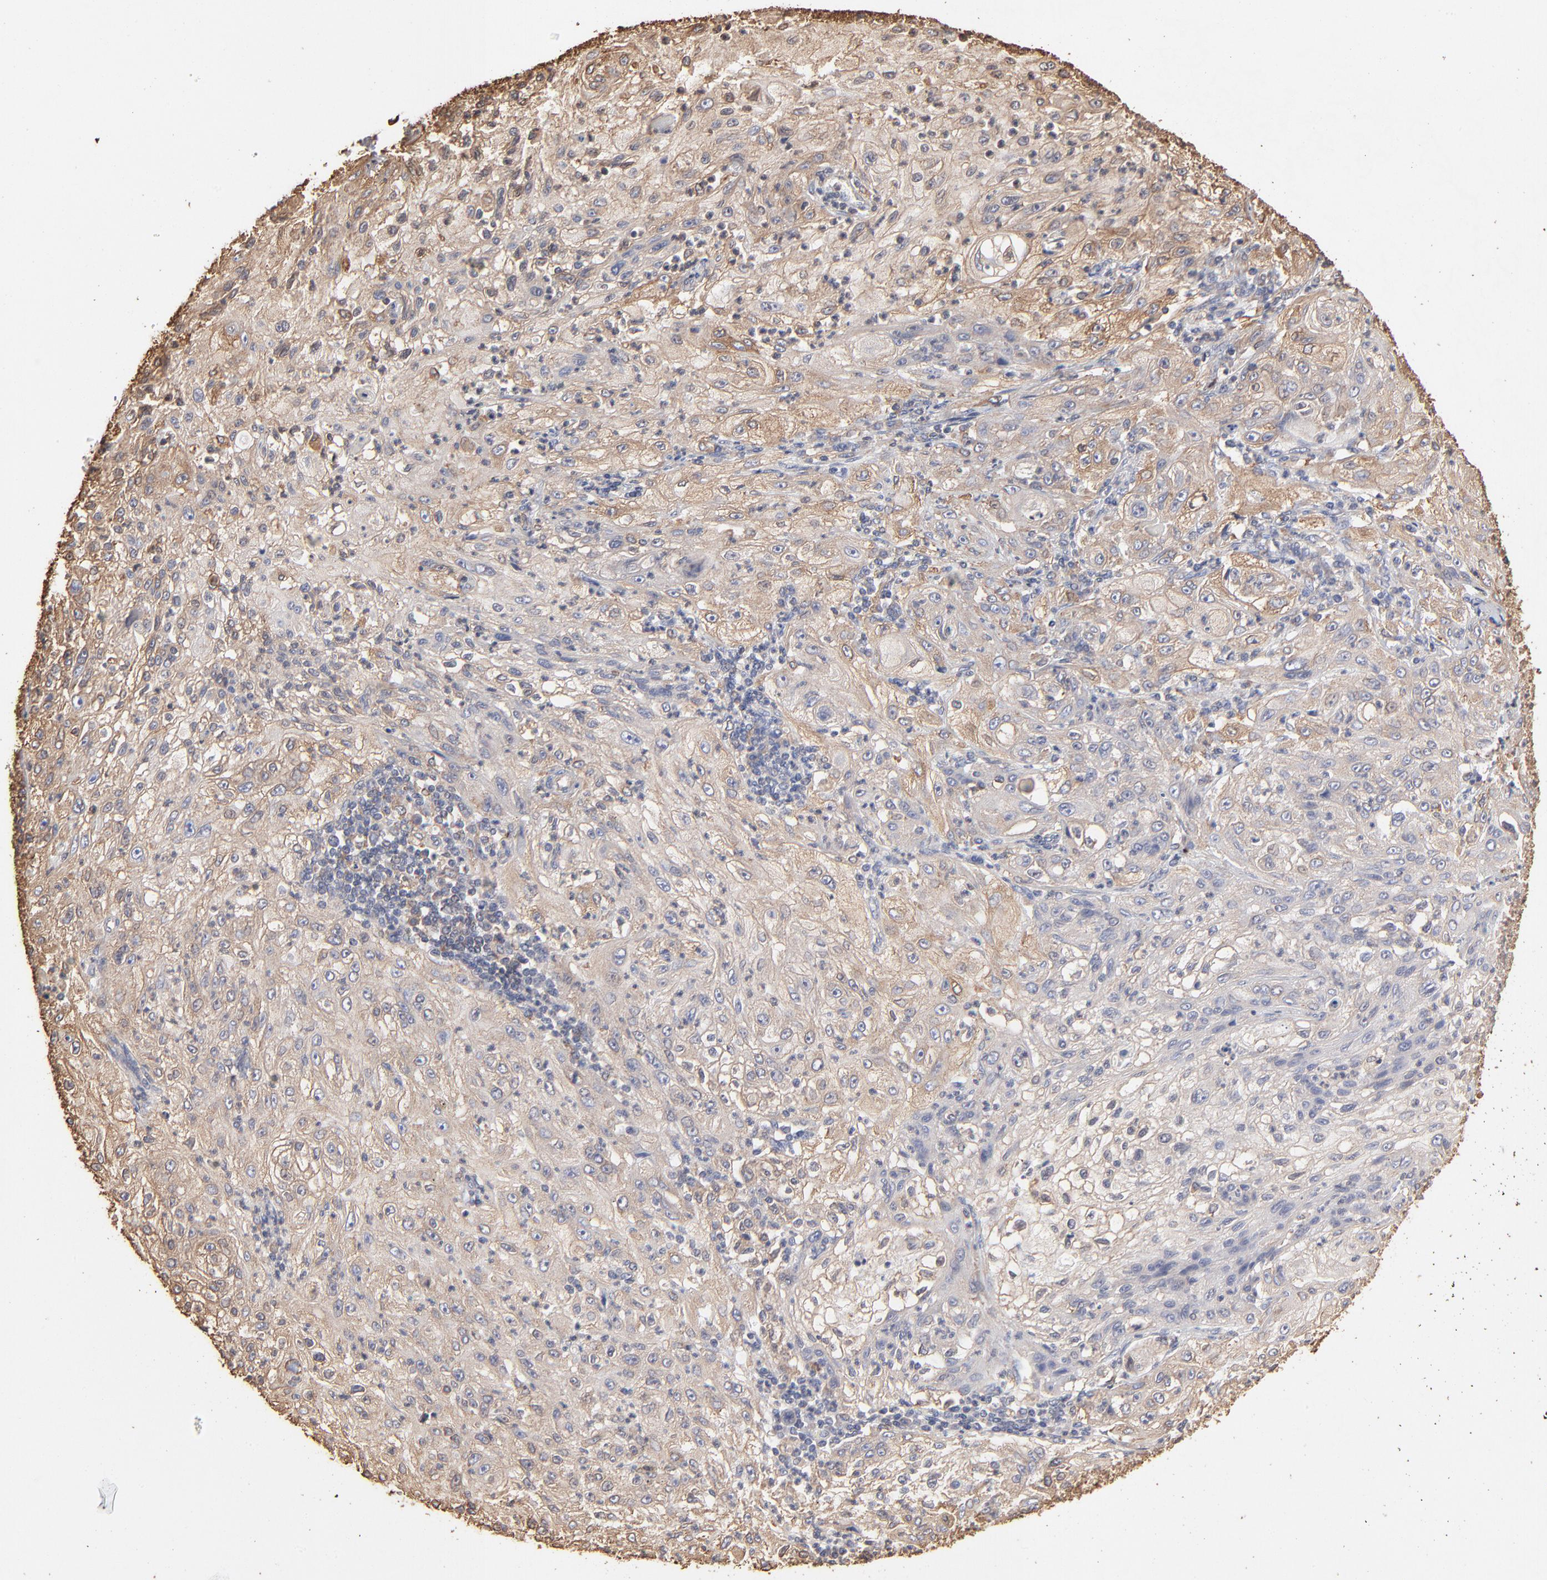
{"staining": {"intensity": "weak", "quantity": "<25%", "location": "cytoplasmic/membranous"}, "tissue": "lung cancer", "cell_type": "Tumor cells", "image_type": "cancer", "snomed": [{"axis": "morphology", "description": "Inflammation, NOS"}, {"axis": "morphology", "description": "Squamous cell carcinoma, NOS"}, {"axis": "topography", "description": "Lymph node"}, {"axis": "topography", "description": "Soft tissue"}, {"axis": "topography", "description": "Lung"}], "caption": "Human lung cancer (squamous cell carcinoma) stained for a protein using IHC displays no expression in tumor cells.", "gene": "PDIA3", "patient": {"sex": "male", "age": 66}}